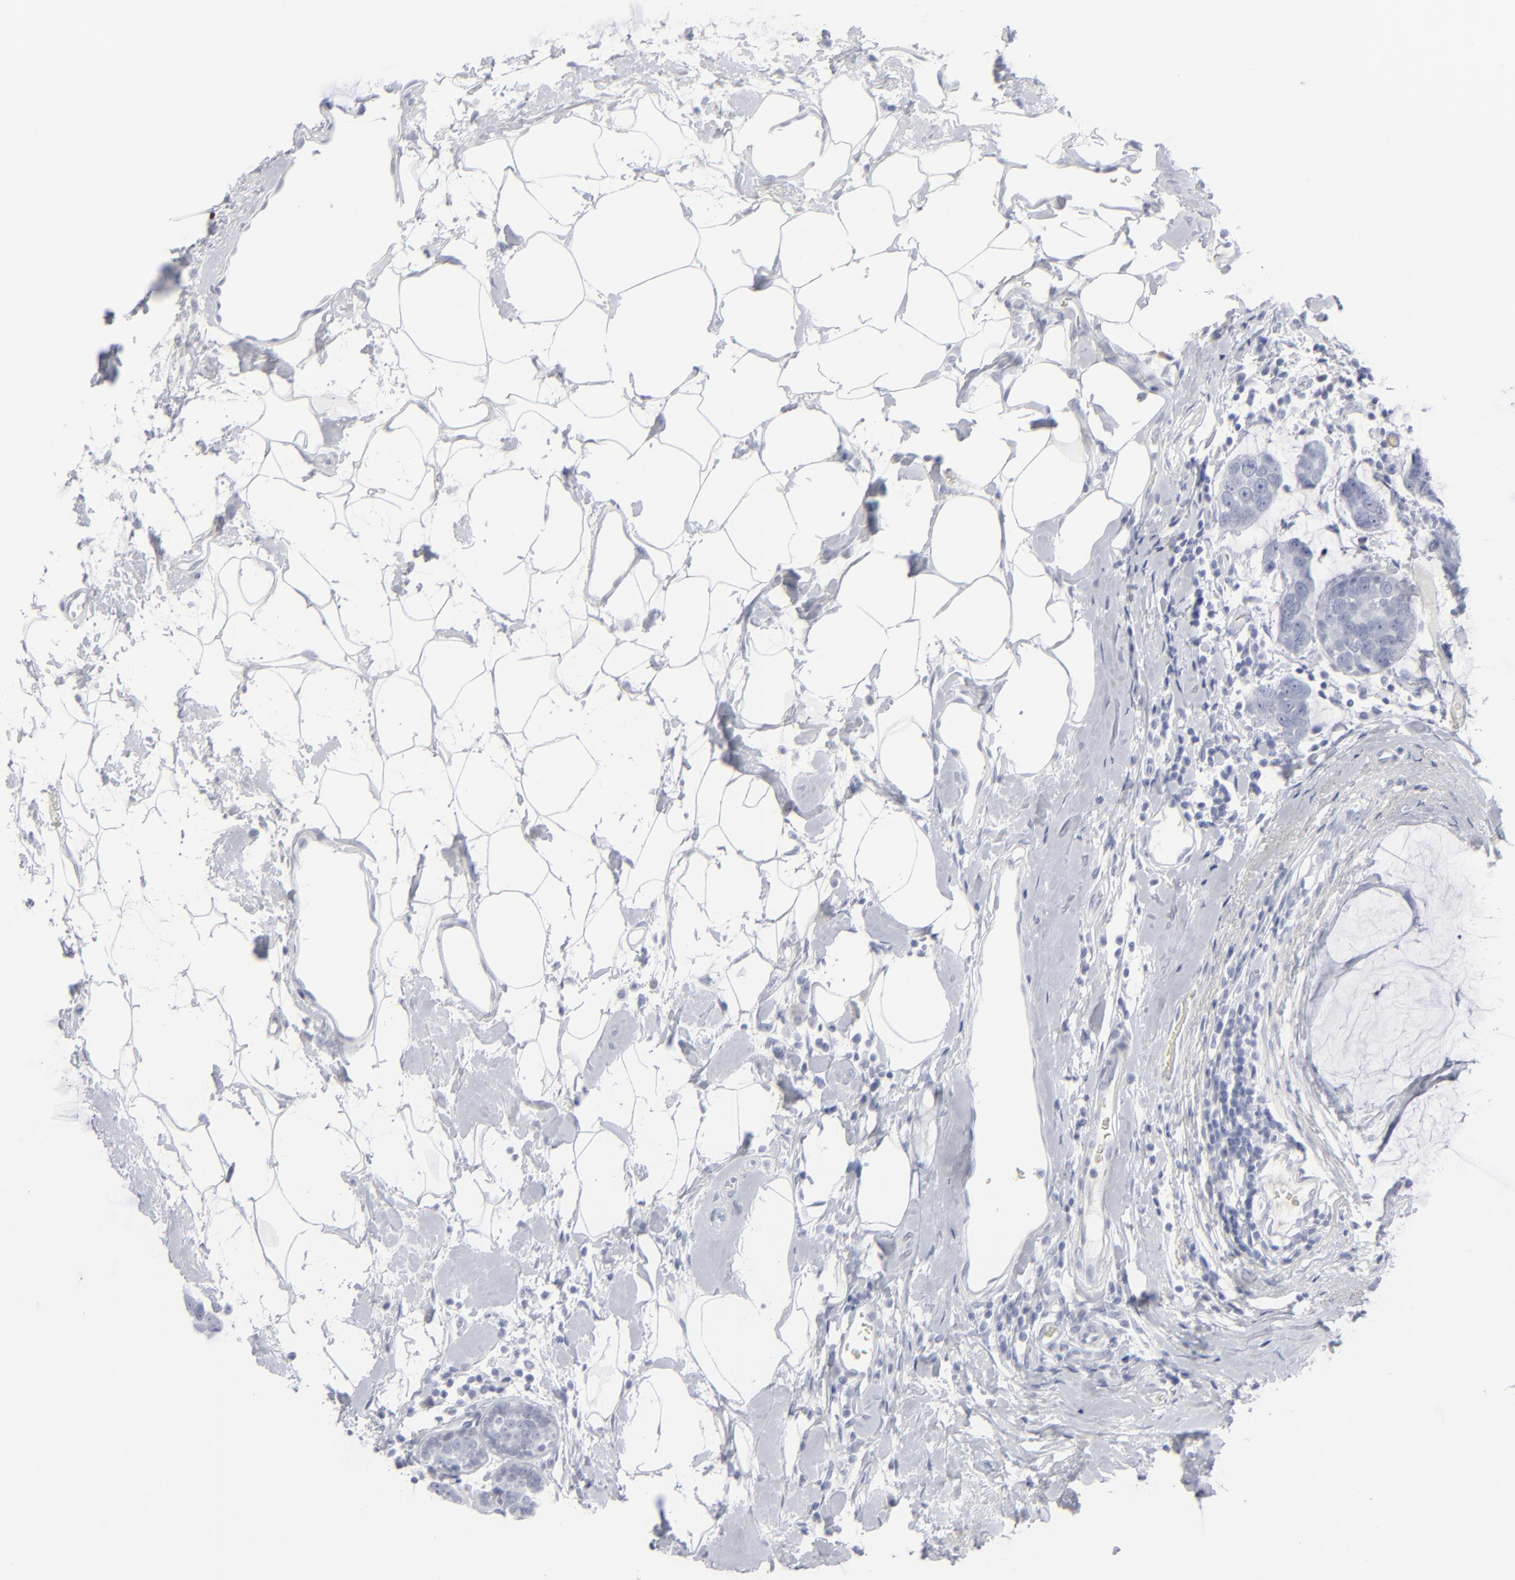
{"staining": {"intensity": "negative", "quantity": "none", "location": "none"}, "tissue": "breast cancer", "cell_type": "Tumor cells", "image_type": "cancer", "snomed": [{"axis": "morphology", "description": "Normal tissue, NOS"}, {"axis": "morphology", "description": "Duct carcinoma"}, {"axis": "topography", "description": "Breast"}], "caption": "There is no significant staining in tumor cells of breast cancer (intraductal carcinoma).", "gene": "MSLN", "patient": {"sex": "female", "age": 50}}